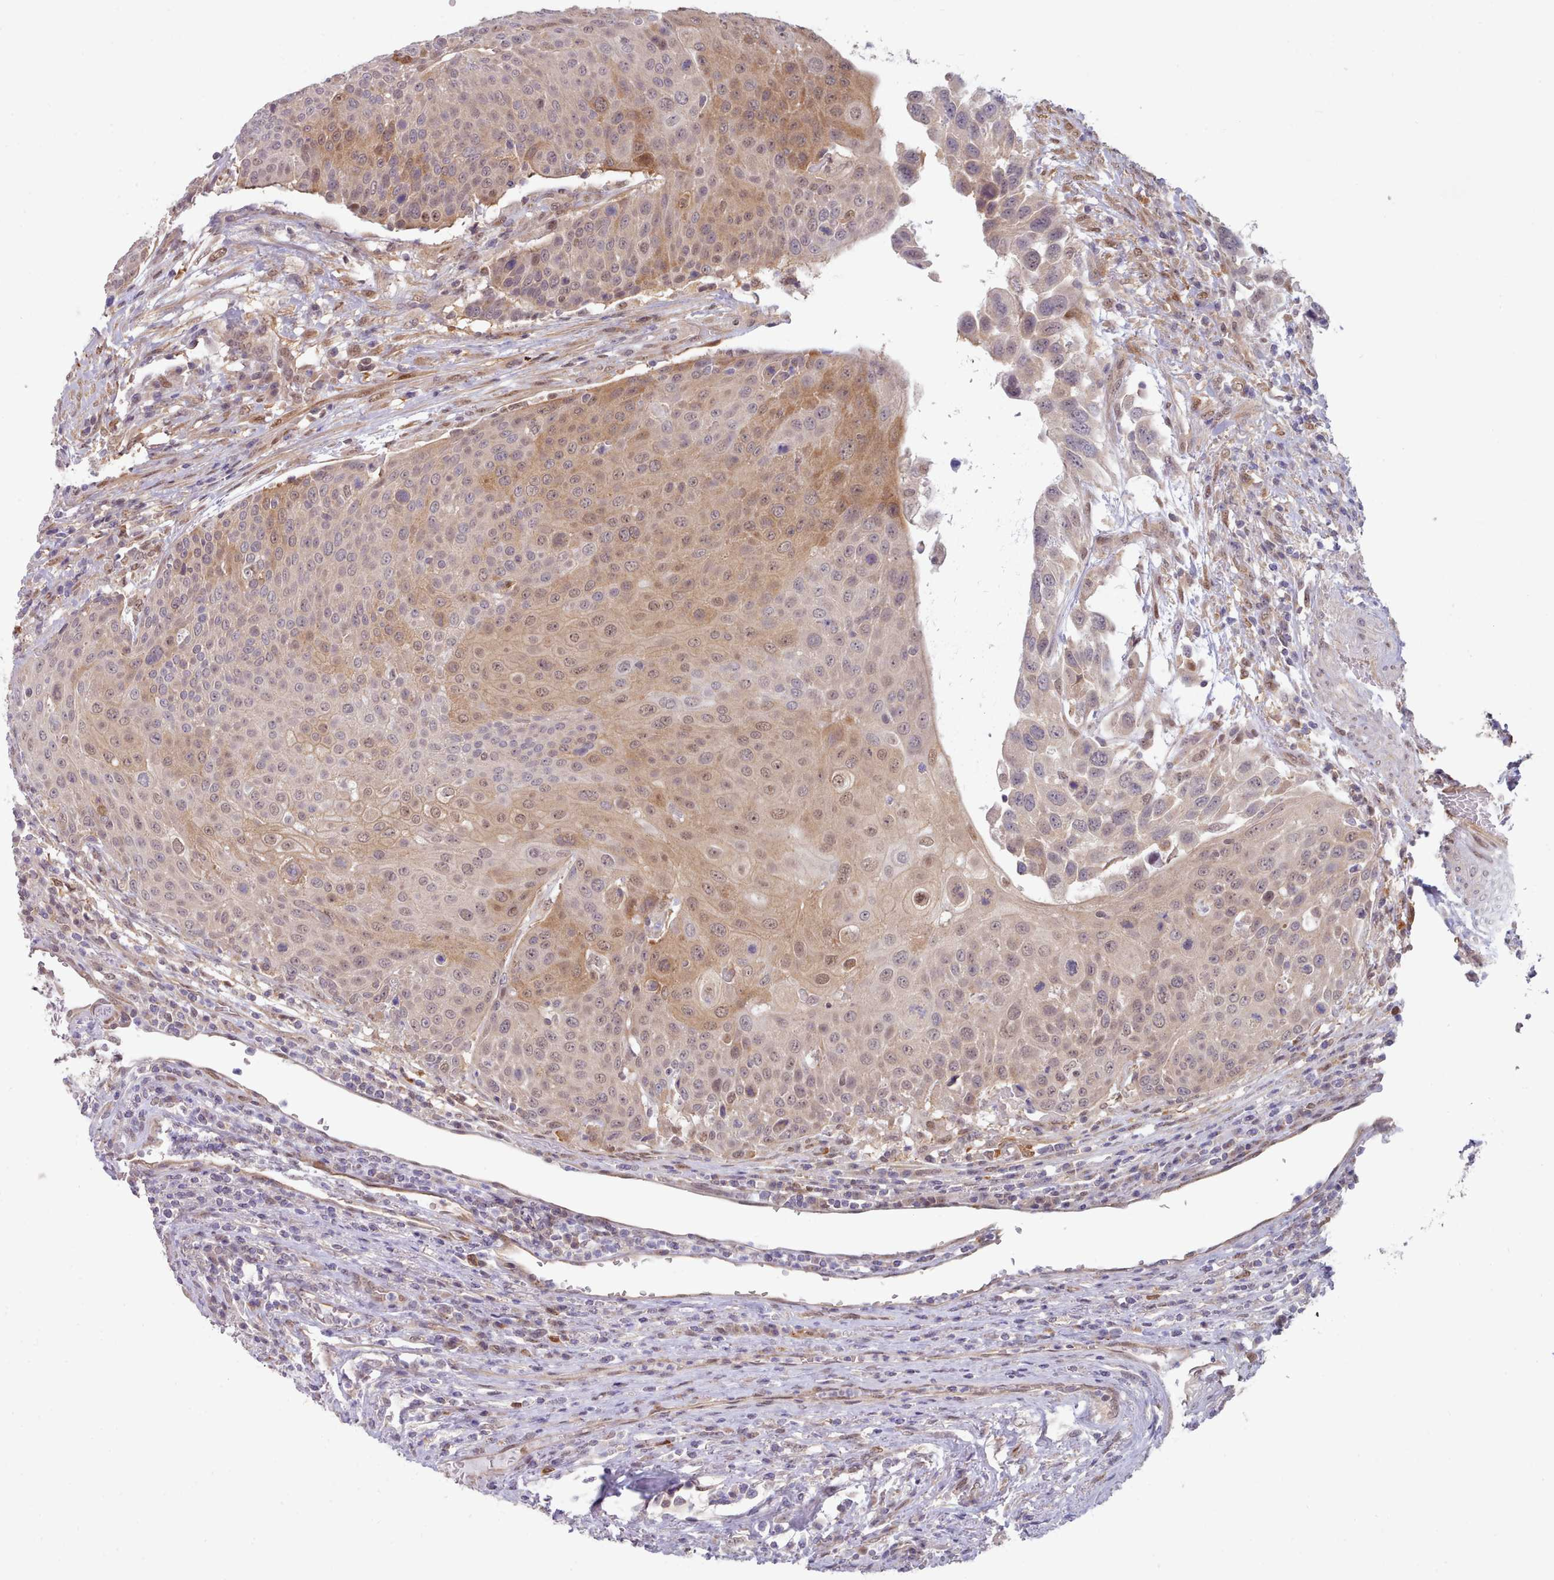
{"staining": {"intensity": "weak", "quantity": "25%-75%", "location": "cytoplasmic/membranous,nuclear"}, "tissue": "urothelial cancer", "cell_type": "Tumor cells", "image_type": "cancer", "snomed": [{"axis": "morphology", "description": "Urothelial carcinoma, High grade"}, {"axis": "topography", "description": "Urinary bladder"}], "caption": "IHC (DAB (3,3'-diaminobenzidine)) staining of human urothelial cancer displays weak cytoplasmic/membranous and nuclear protein expression in approximately 25%-75% of tumor cells.", "gene": "CES3", "patient": {"sex": "female", "age": 70}}